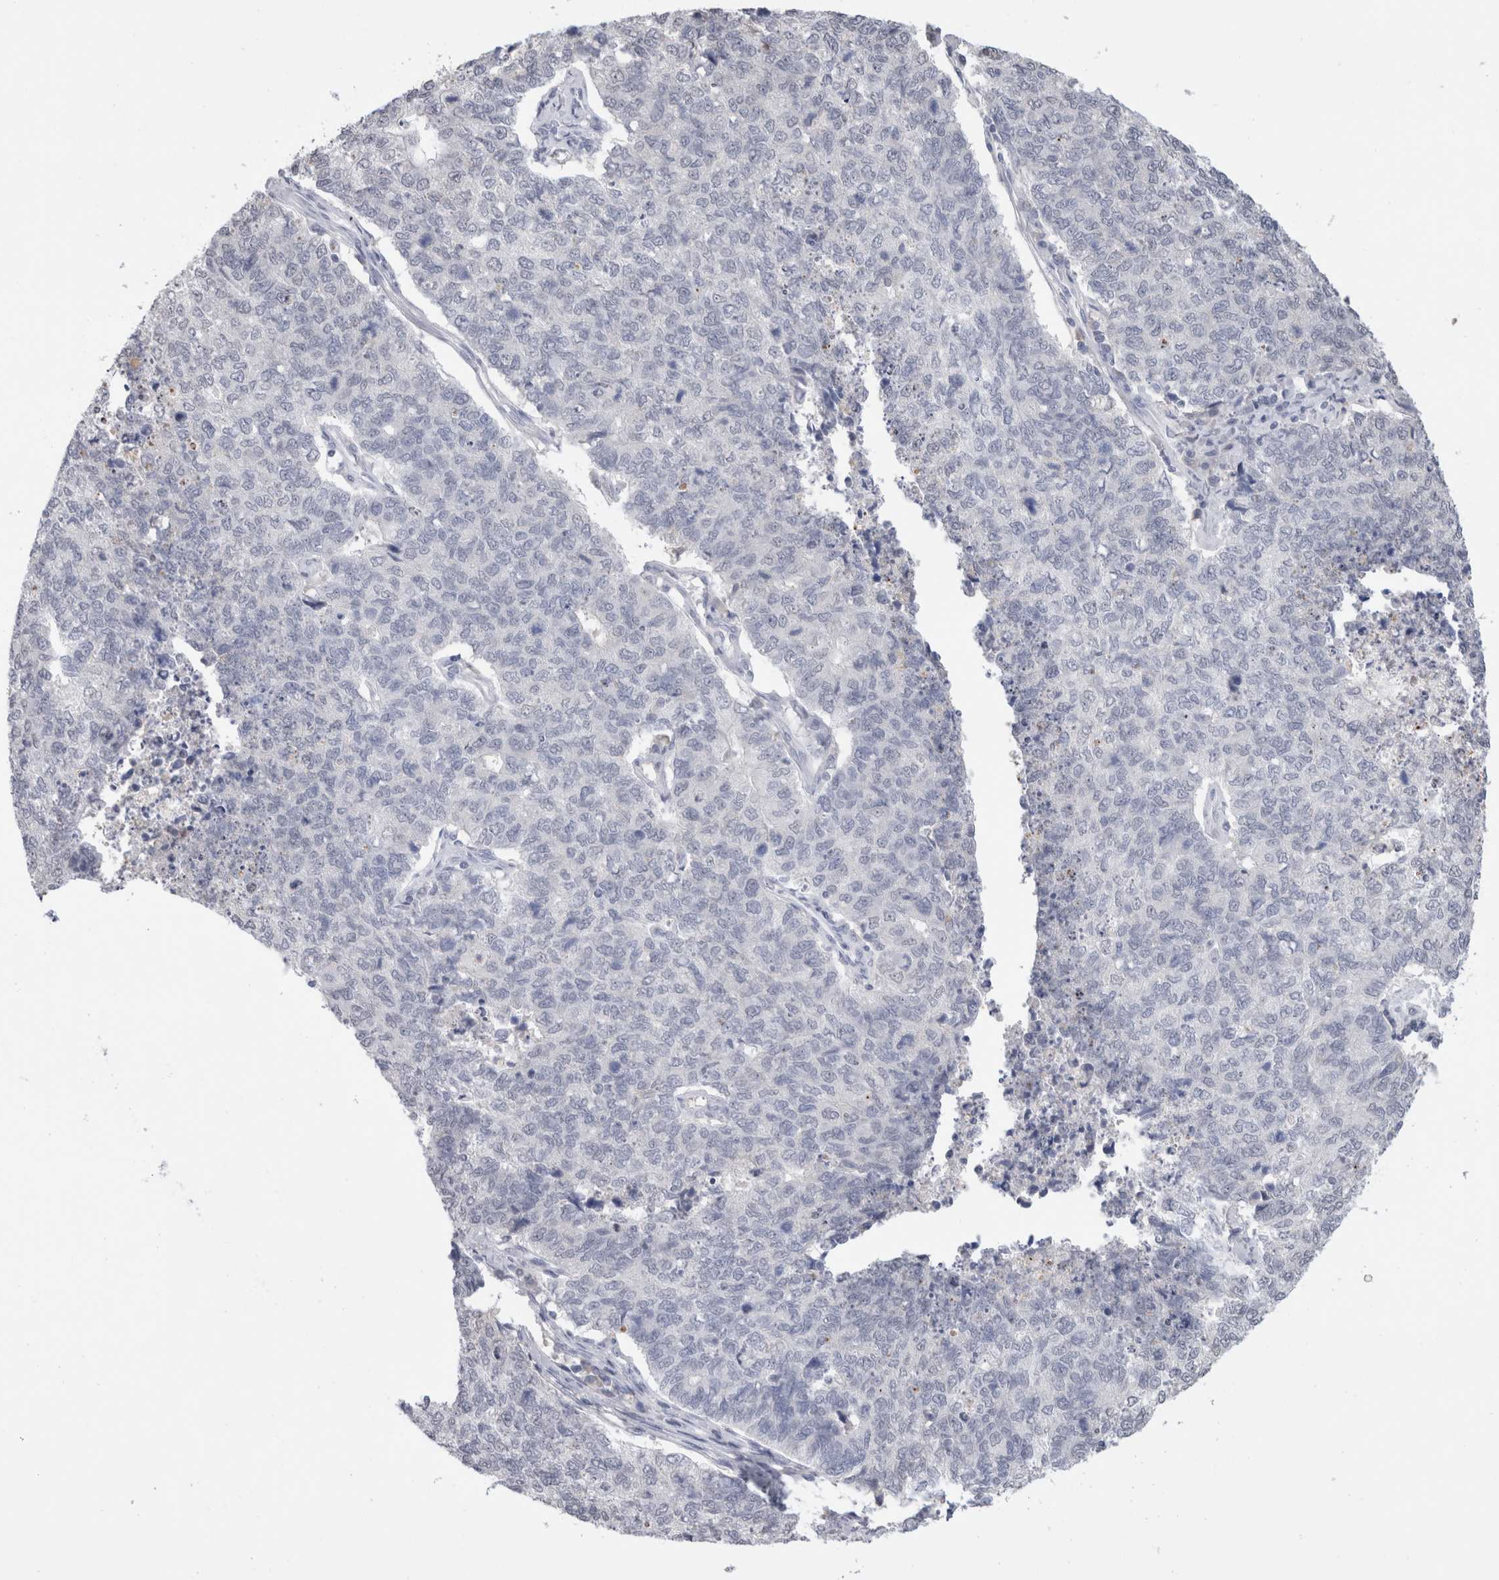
{"staining": {"intensity": "negative", "quantity": "none", "location": "none"}, "tissue": "cervical cancer", "cell_type": "Tumor cells", "image_type": "cancer", "snomed": [{"axis": "morphology", "description": "Squamous cell carcinoma, NOS"}, {"axis": "topography", "description": "Cervix"}], "caption": "Tumor cells show no significant protein expression in squamous cell carcinoma (cervical).", "gene": "CADM3", "patient": {"sex": "female", "age": 63}}